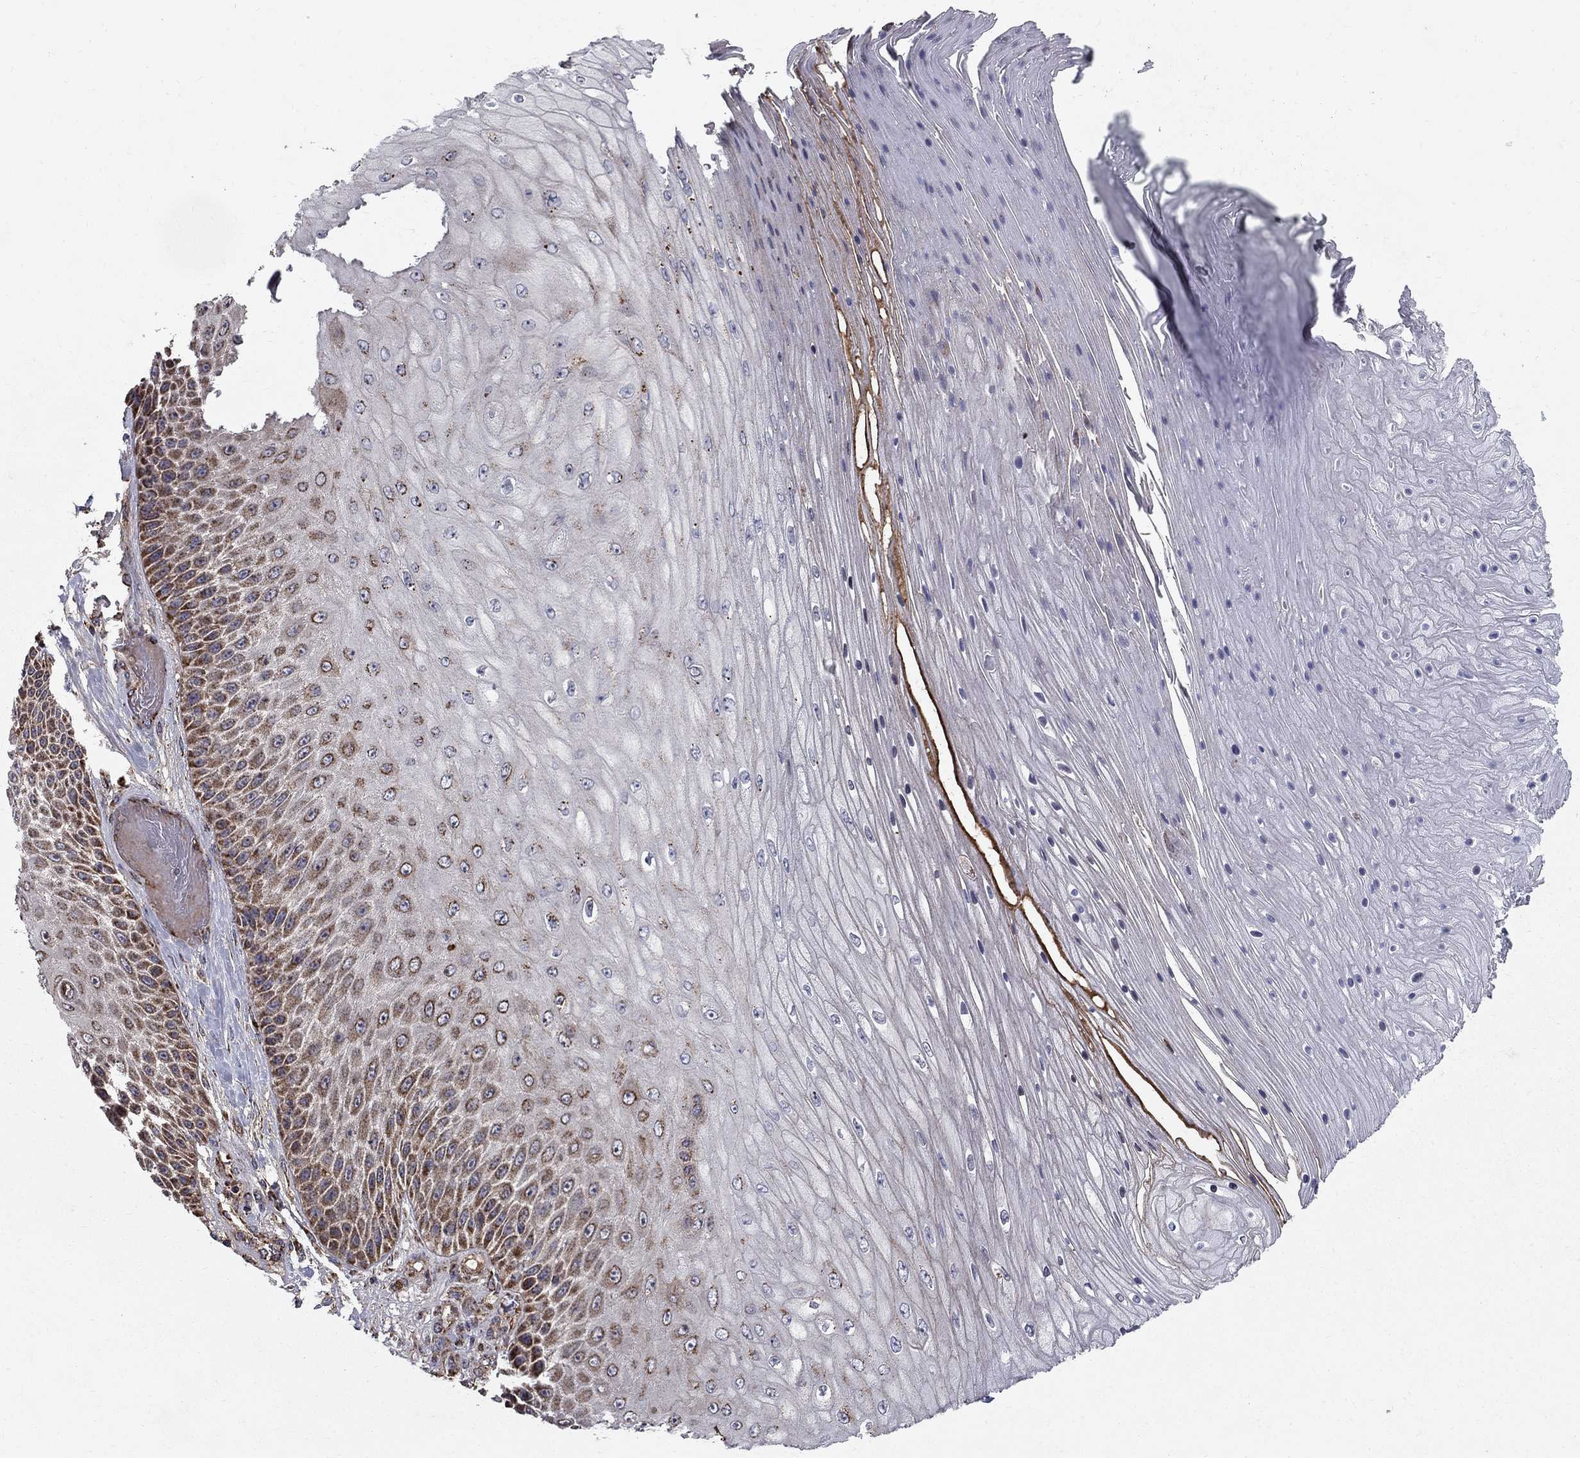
{"staining": {"intensity": "strong", "quantity": "25%-75%", "location": "cytoplasmic/membranous"}, "tissue": "skin cancer", "cell_type": "Tumor cells", "image_type": "cancer", "snomed": [{"axis": "morphology", "description": "Squamous cell carcinoma, NOS"}, {"axis": "topography", "description": "Skin"}], "caption": "Strong cytoplasmic/membranous positivity is present in about 25%-75% of tumor cells in squamous cell carcinoma (skin).", "gene": "NDUFS8", "patient": {"sex": "male", "age": 62}}